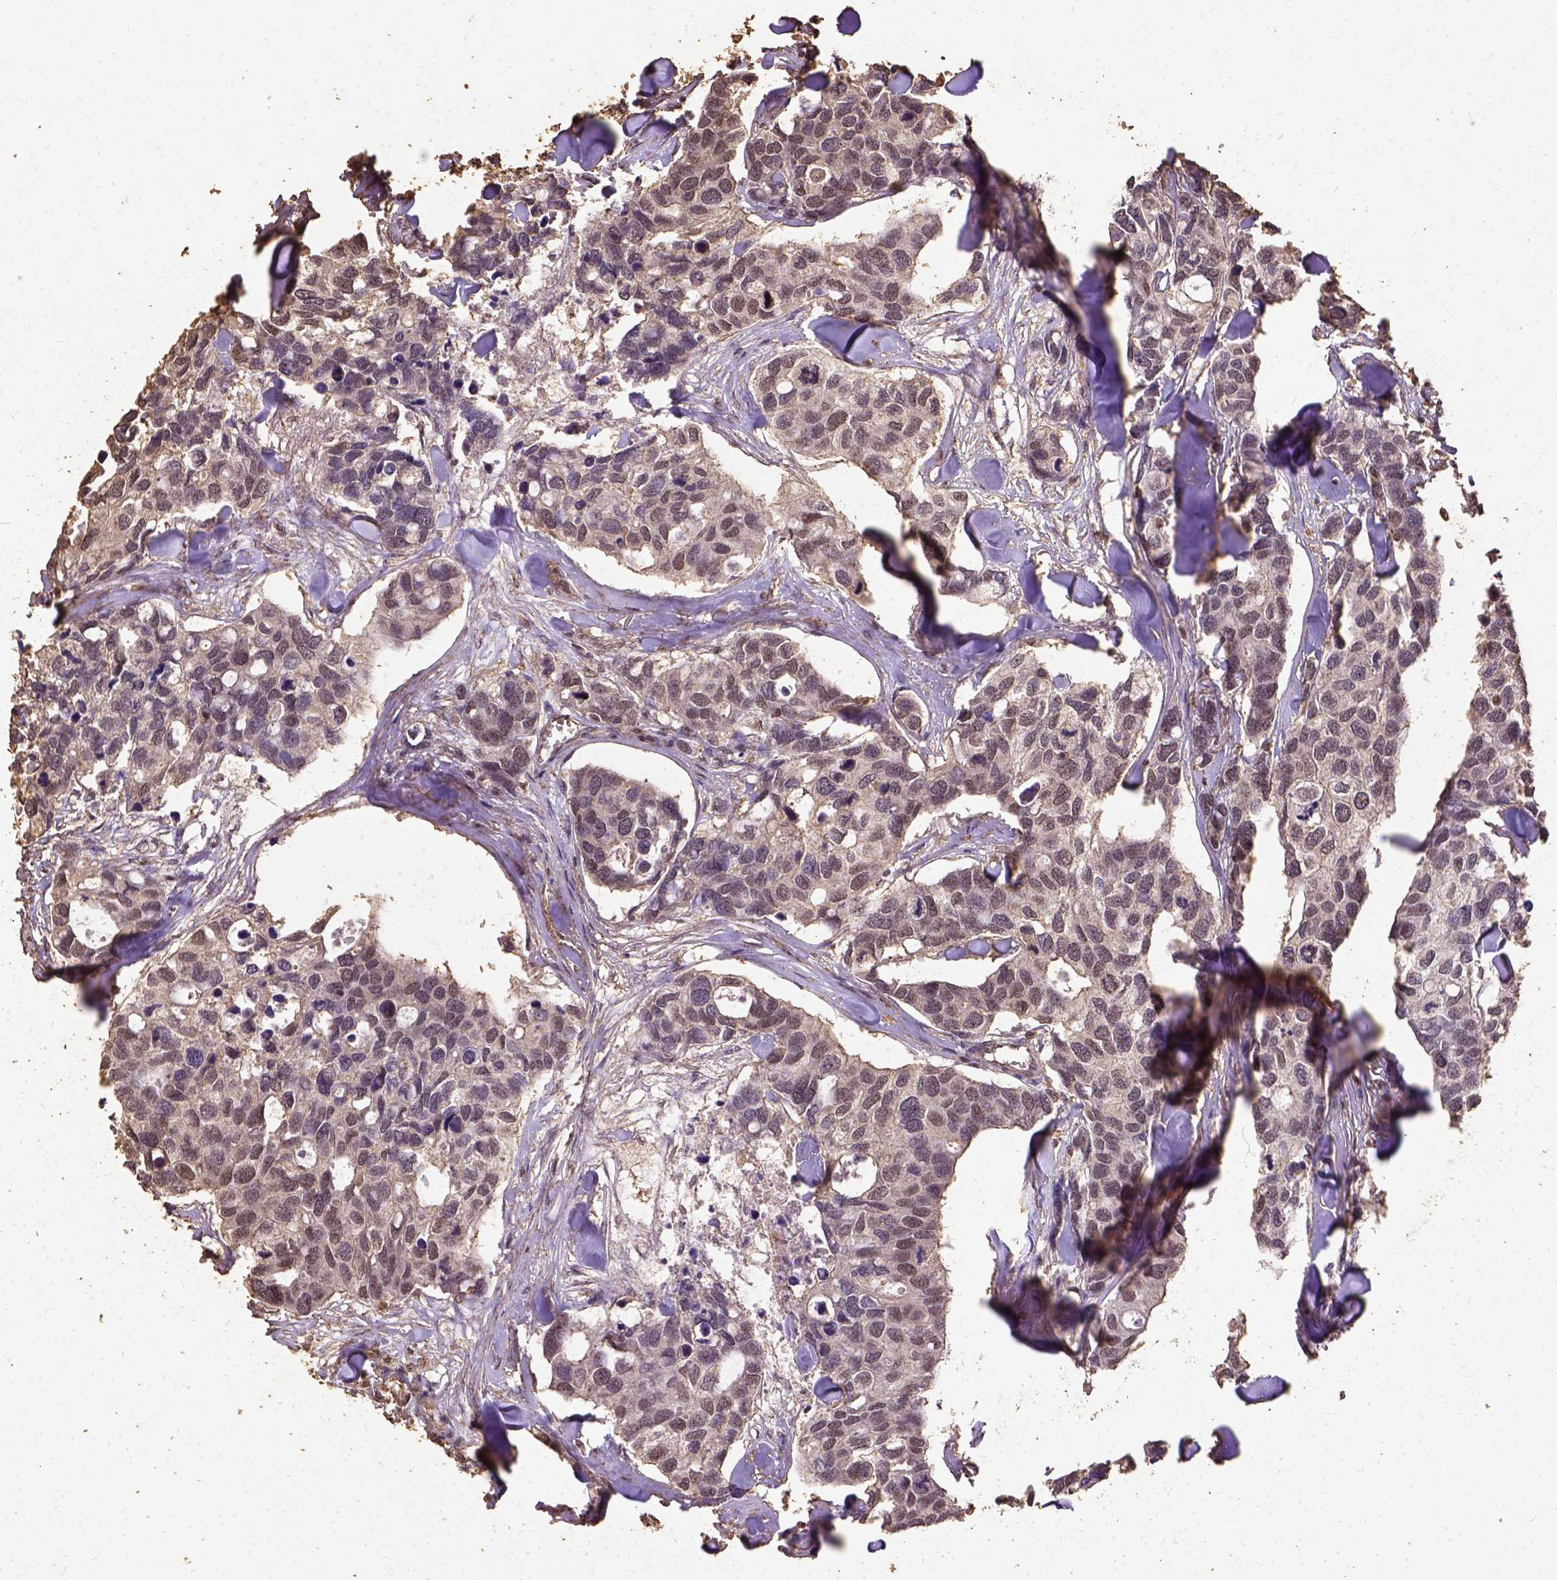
{"staining": {"intensity": "weak", "quantity": "25%-75%", "location": "nuclear"}, "tissue": "breast cancer", "cell_type": "Tumor cells", "image_type": "cancer", "snomed": [{"axis": "morphology", "description": "Duct carcinoma"}, {"axis": "topography", "description": "Breast"}], "caption": "Breast cancer (invasive ductal carcinoma) stained with immunohistochemistry (IHC) shows weak nuclear expression in about 25%-75% of tumor cells. (DAB IHC, brown staining for protein, blue staining for nuclei).", "gene": "NACC1", "patient": {"sex": "female", "age": 83}}